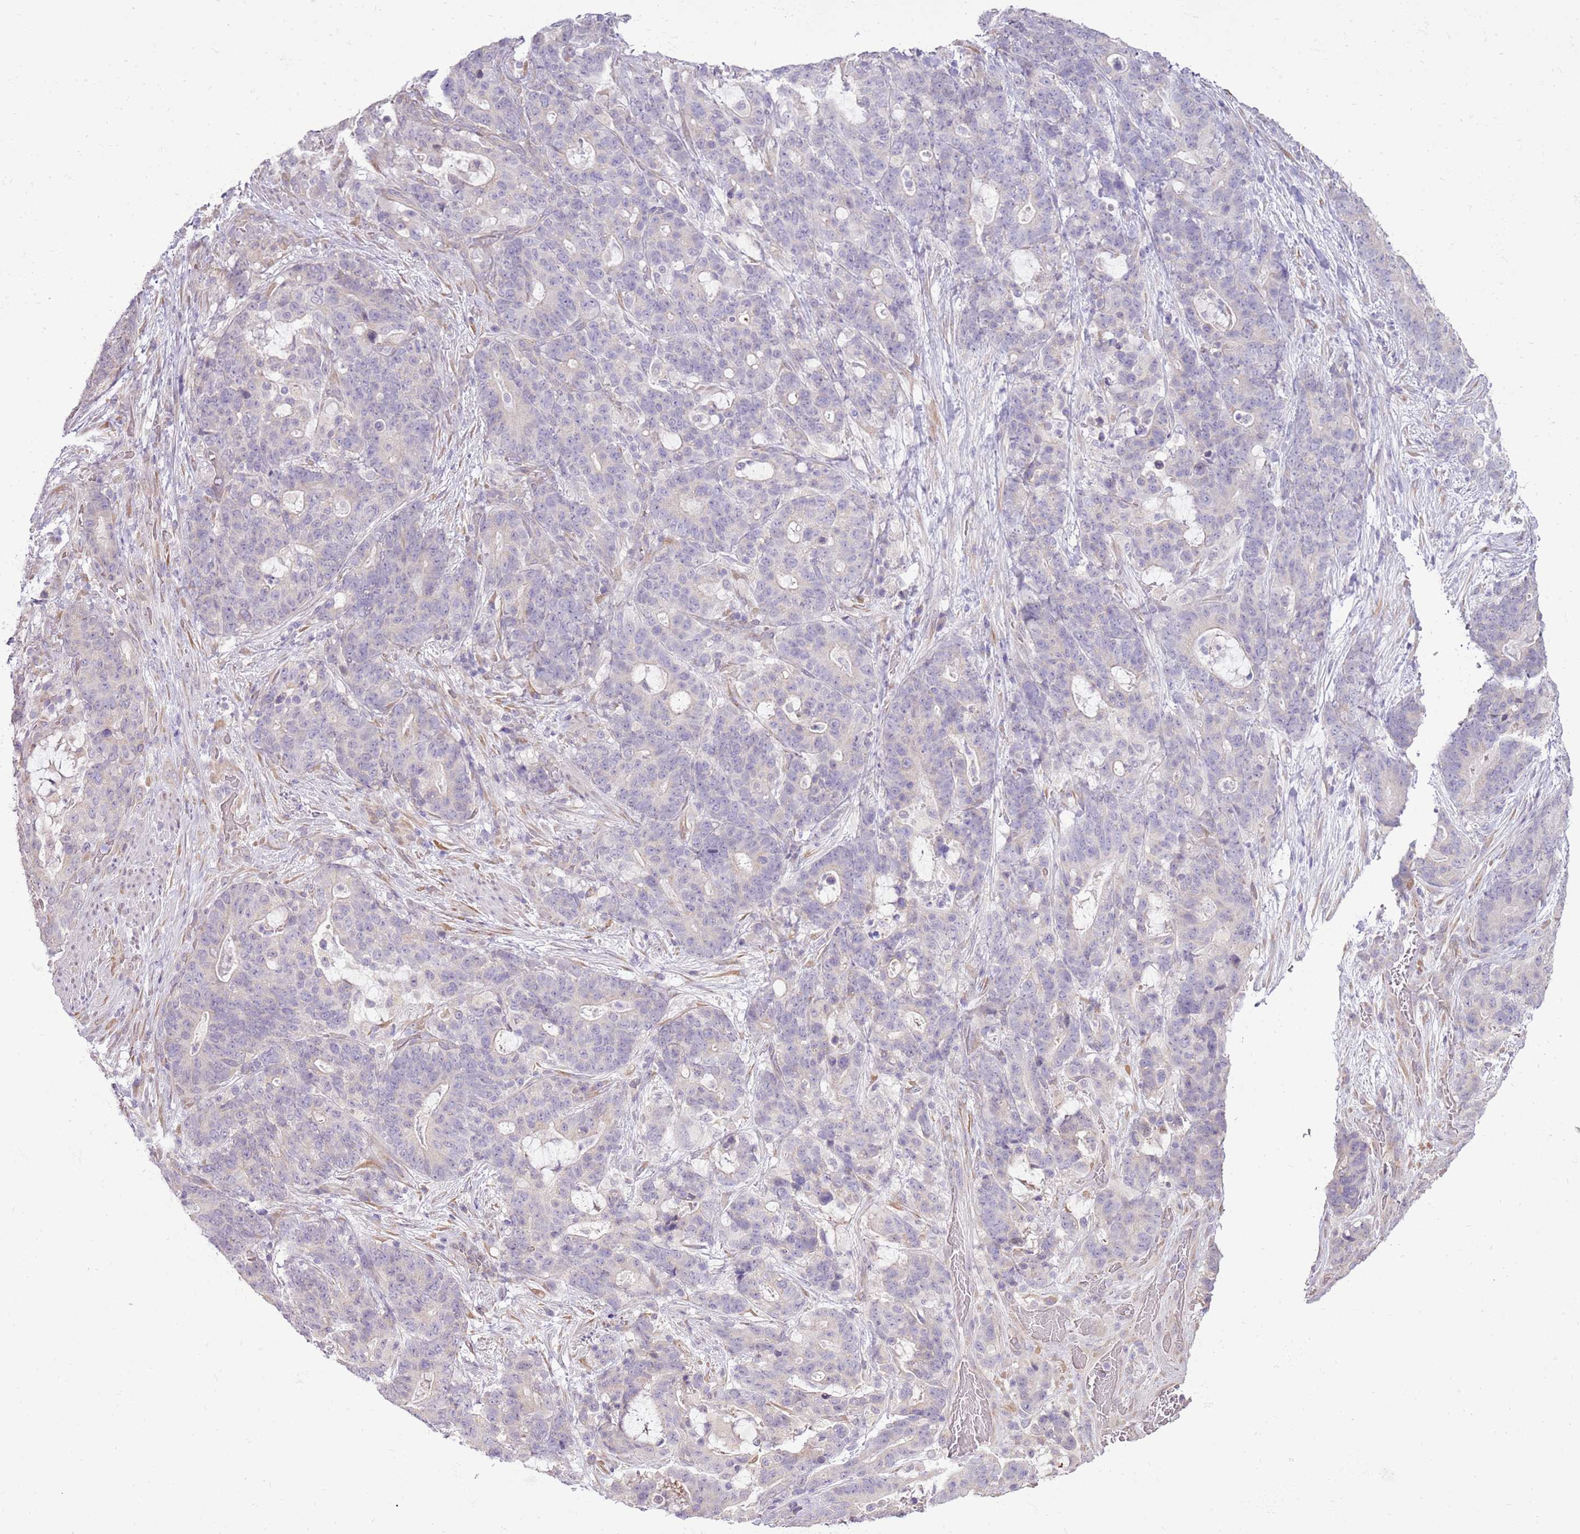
{"staining": {"intensity": "negative", "quantity": "none", "location": "none"}, "tissue": "stomach cancer", "cell_type": "Tumor cells", "image_type": "cancer", "snomed": [{"axis": "morphology", "description": "Normal tissue, NOS"}, {"axis": "morphology", "description": "Adenocarcinoma, NOS"}, {"axis": "topography", "description": "Stomach"}], "caption": "There is no significant expression in tumor cells of stomach cancer (adenocarcinoma).", "gene": "UGGT2", "patient": {"sex": "female", "age": 64}}